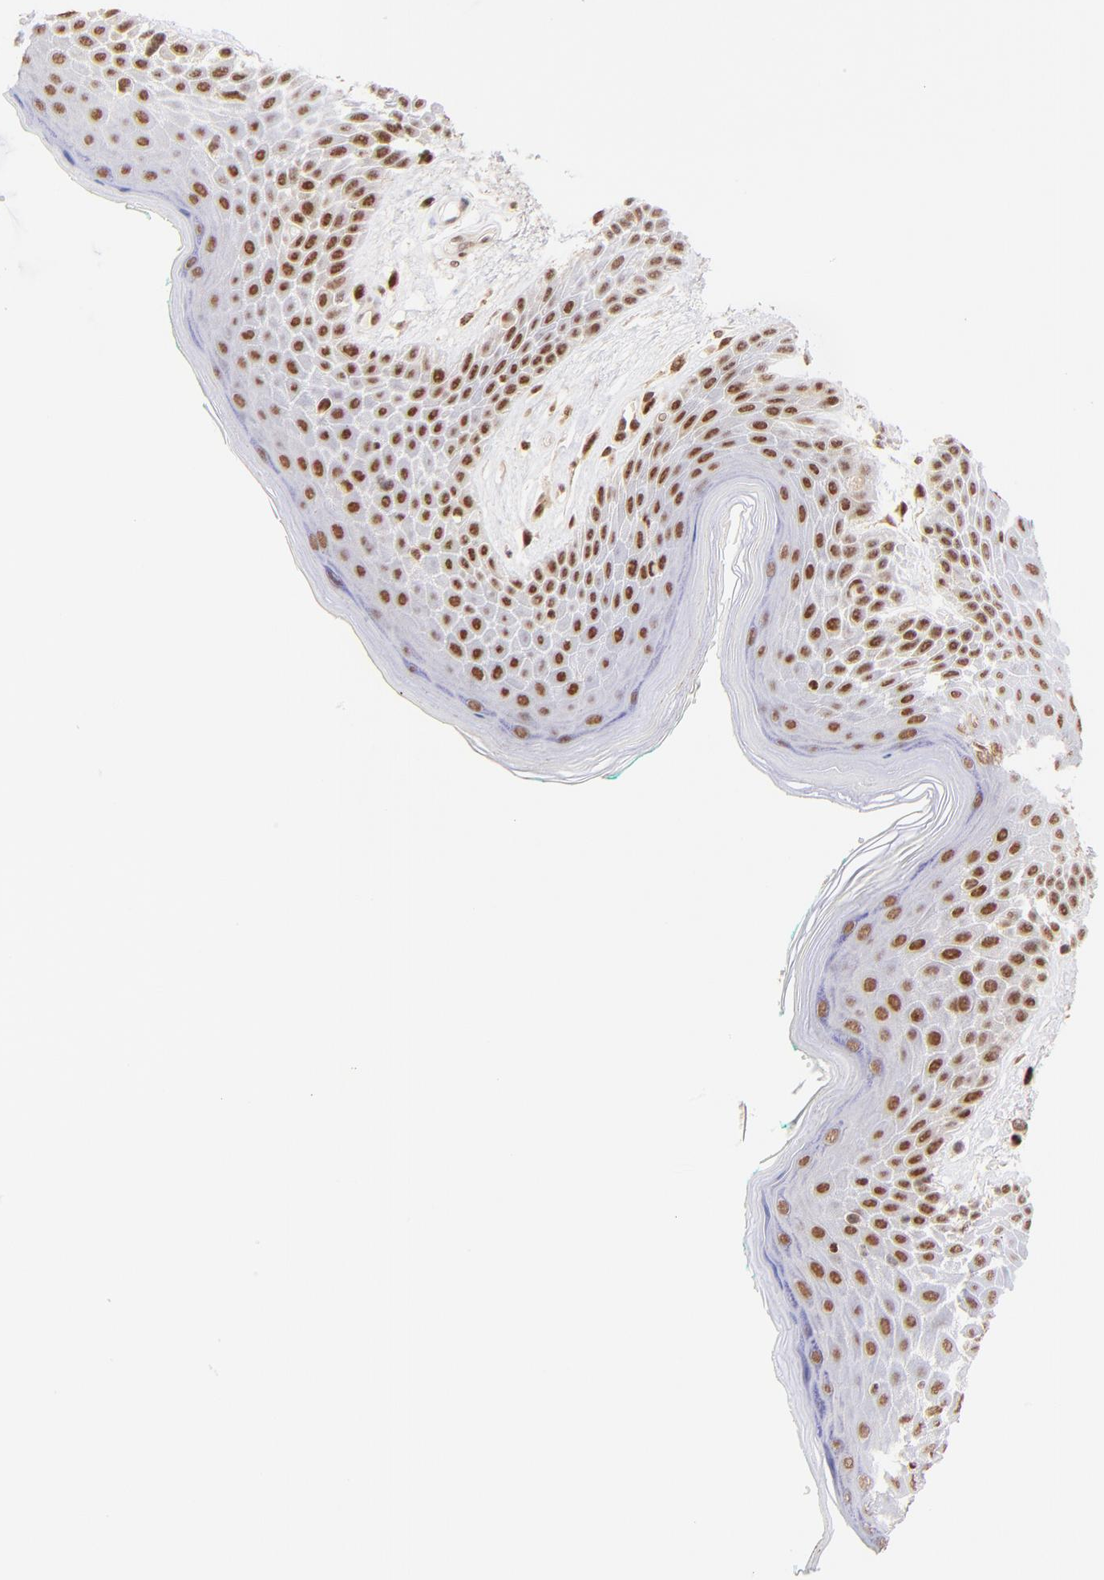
{"staining": {"intensity": "moderate", "quantity": ">75%", "location": "nuclear"}, "tissue": "skin", "cell_type": "Epidermal cells", "image_type": "normal", "snomed": [{"axis": "morphology", "description": "Normal tissue, NOS"}, {"axis": "topography", "description": "Anal"}], "caption": "Benign skin demonstrates moderate nuclear expression in about >75% of epidermal cells, visualized by immunohistochemistry. The staining is performed using DAB (3,3'-diaminobenzidine) brown chromogen to label protein expression. The nuclei are counter-stained blue using hematoxylin.", "gene": "MIDEAS", "patient": {"sex": "male", "age": 74}}